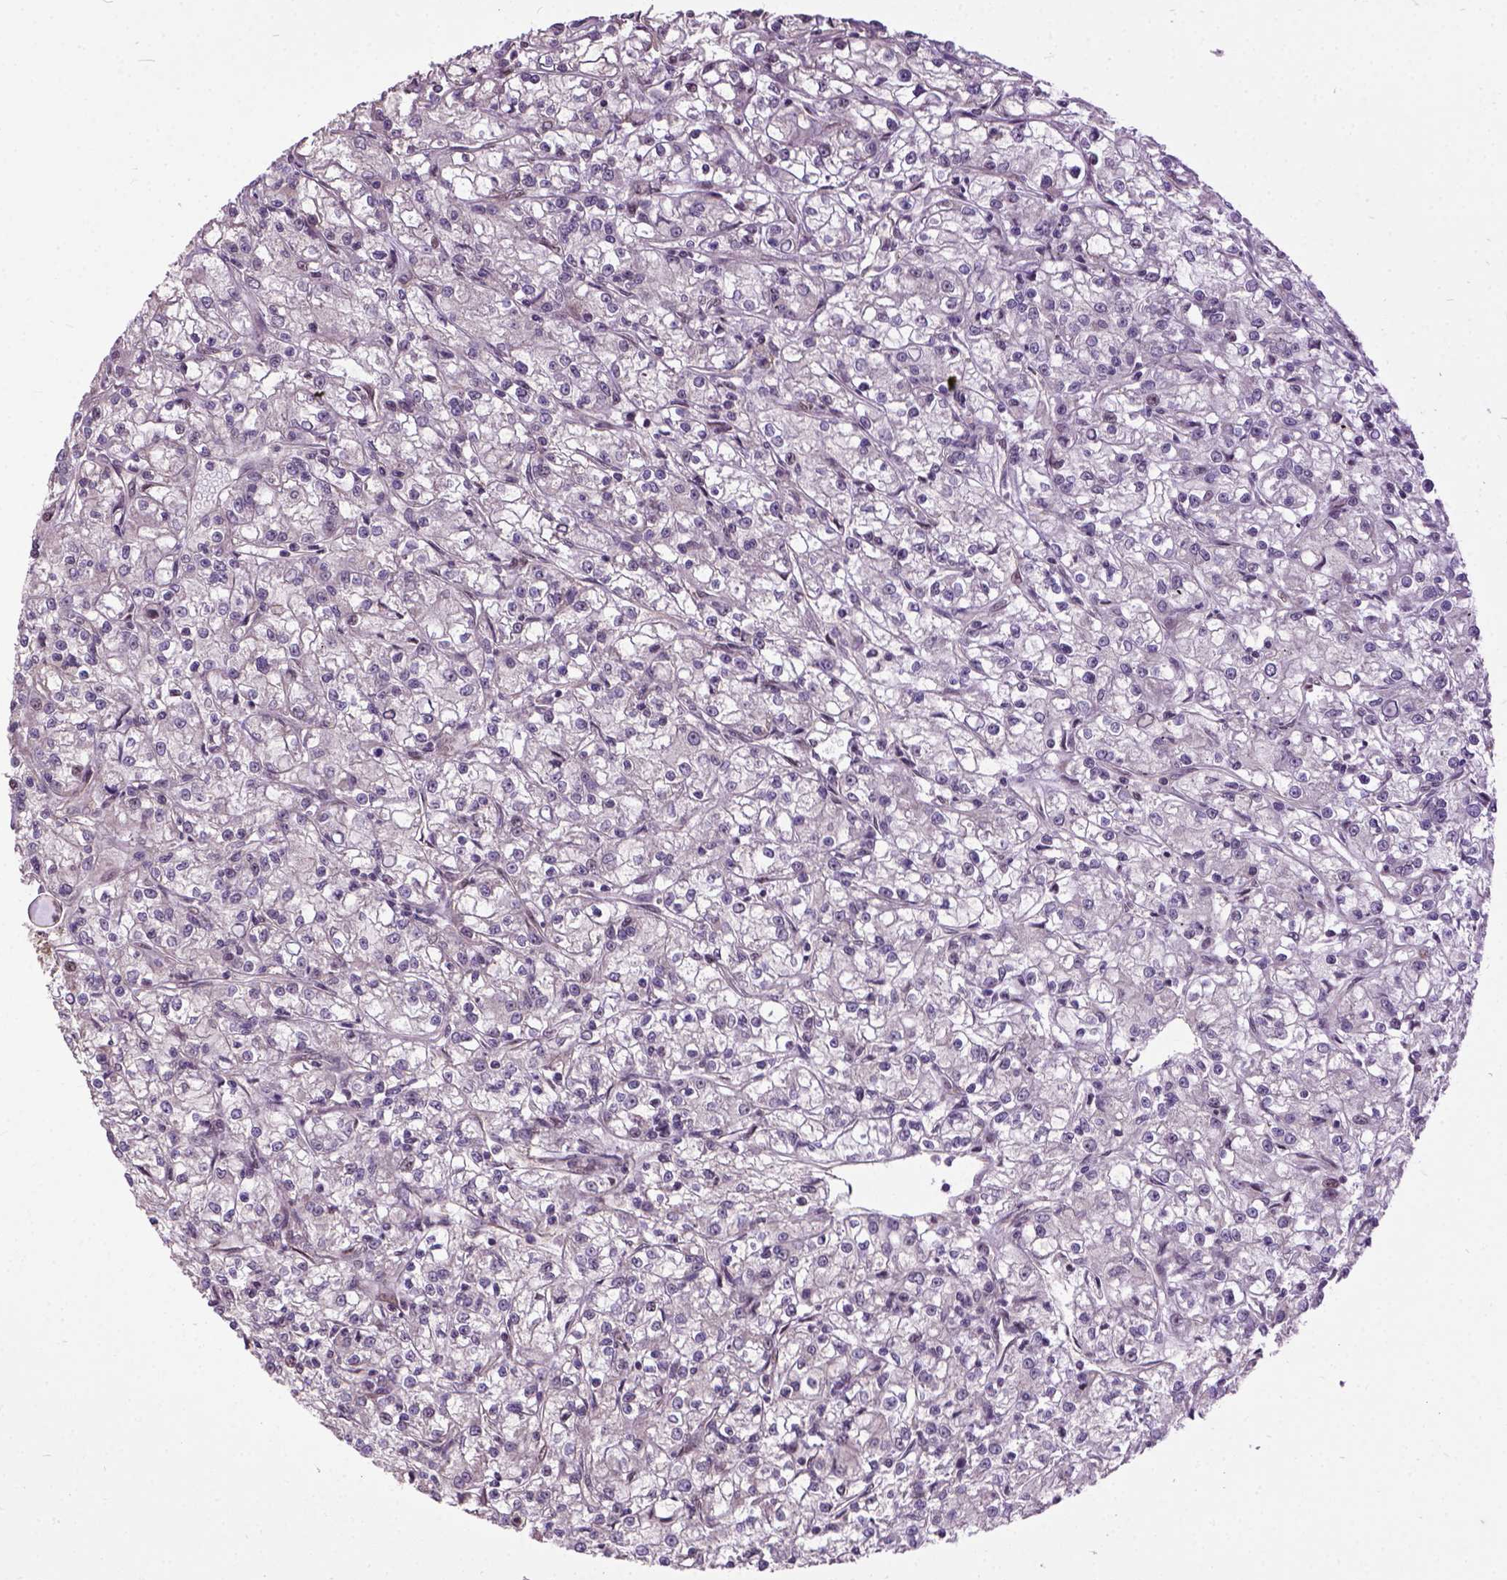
{"staining": {"intensity": "negative", "quantity": "none", "location": "none"}, "tissue": "renal cancer", "cell_type": "Tumor cells", "image_type": "cancer", "snomed": [{"axis": "morphology", "description": "Adenocarcinoma, NOS"}, {"axis": "topography", "description": "Kidney"}], "caption": "The image exhibits no significant staining in tumor cells of adenocarcinoma (renal).", "gene": "ZNF630", "patient": {"sex": "female", "age": 59}}